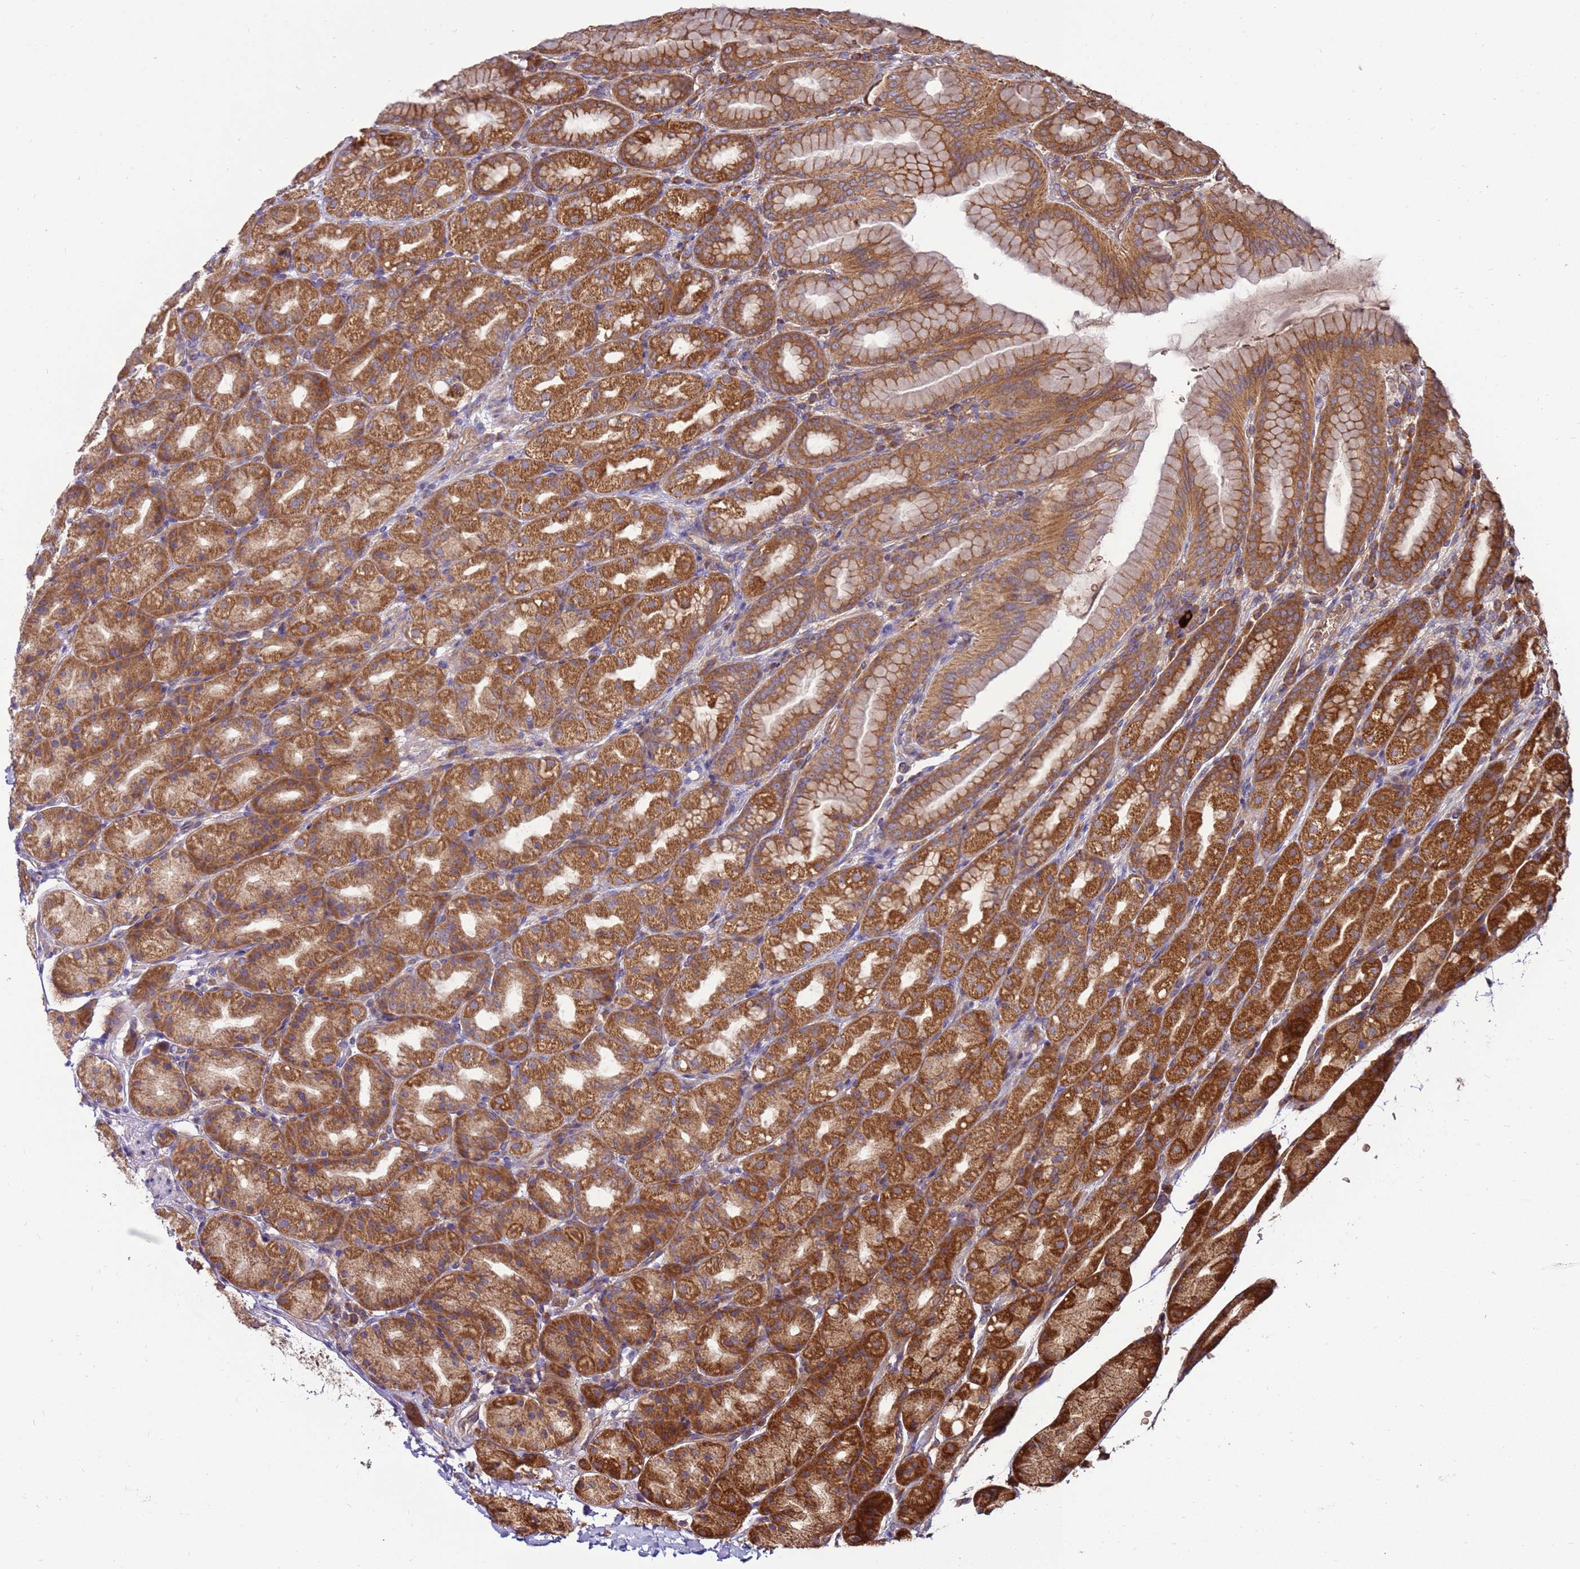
{"staining": {"intensity": "strong", "quantity": ">75%", "location": "cytoplasmic/membranous"}, "tissue": "stomach", "cell_type": "Glandular cells", "image_type": "normal", "snomed": [{"axis": "morphology", "description": "Normal tissue, NOS"}, {"axis": "topography", "description": "Stomach, upper"}, {"axis": "topography", "description": "Stomach"}], "caption": "High-power microscopy captured an immunohistochemistry (IHC) histopathology image of normal stomach, revealing strong cytoplasmic/membranous positivity in about >75% of glandular cells. (IHC, brightfield microscopy, high magnification).", "gene": "SLC44A5", "patient": {"sex": "male", "age": 68}}